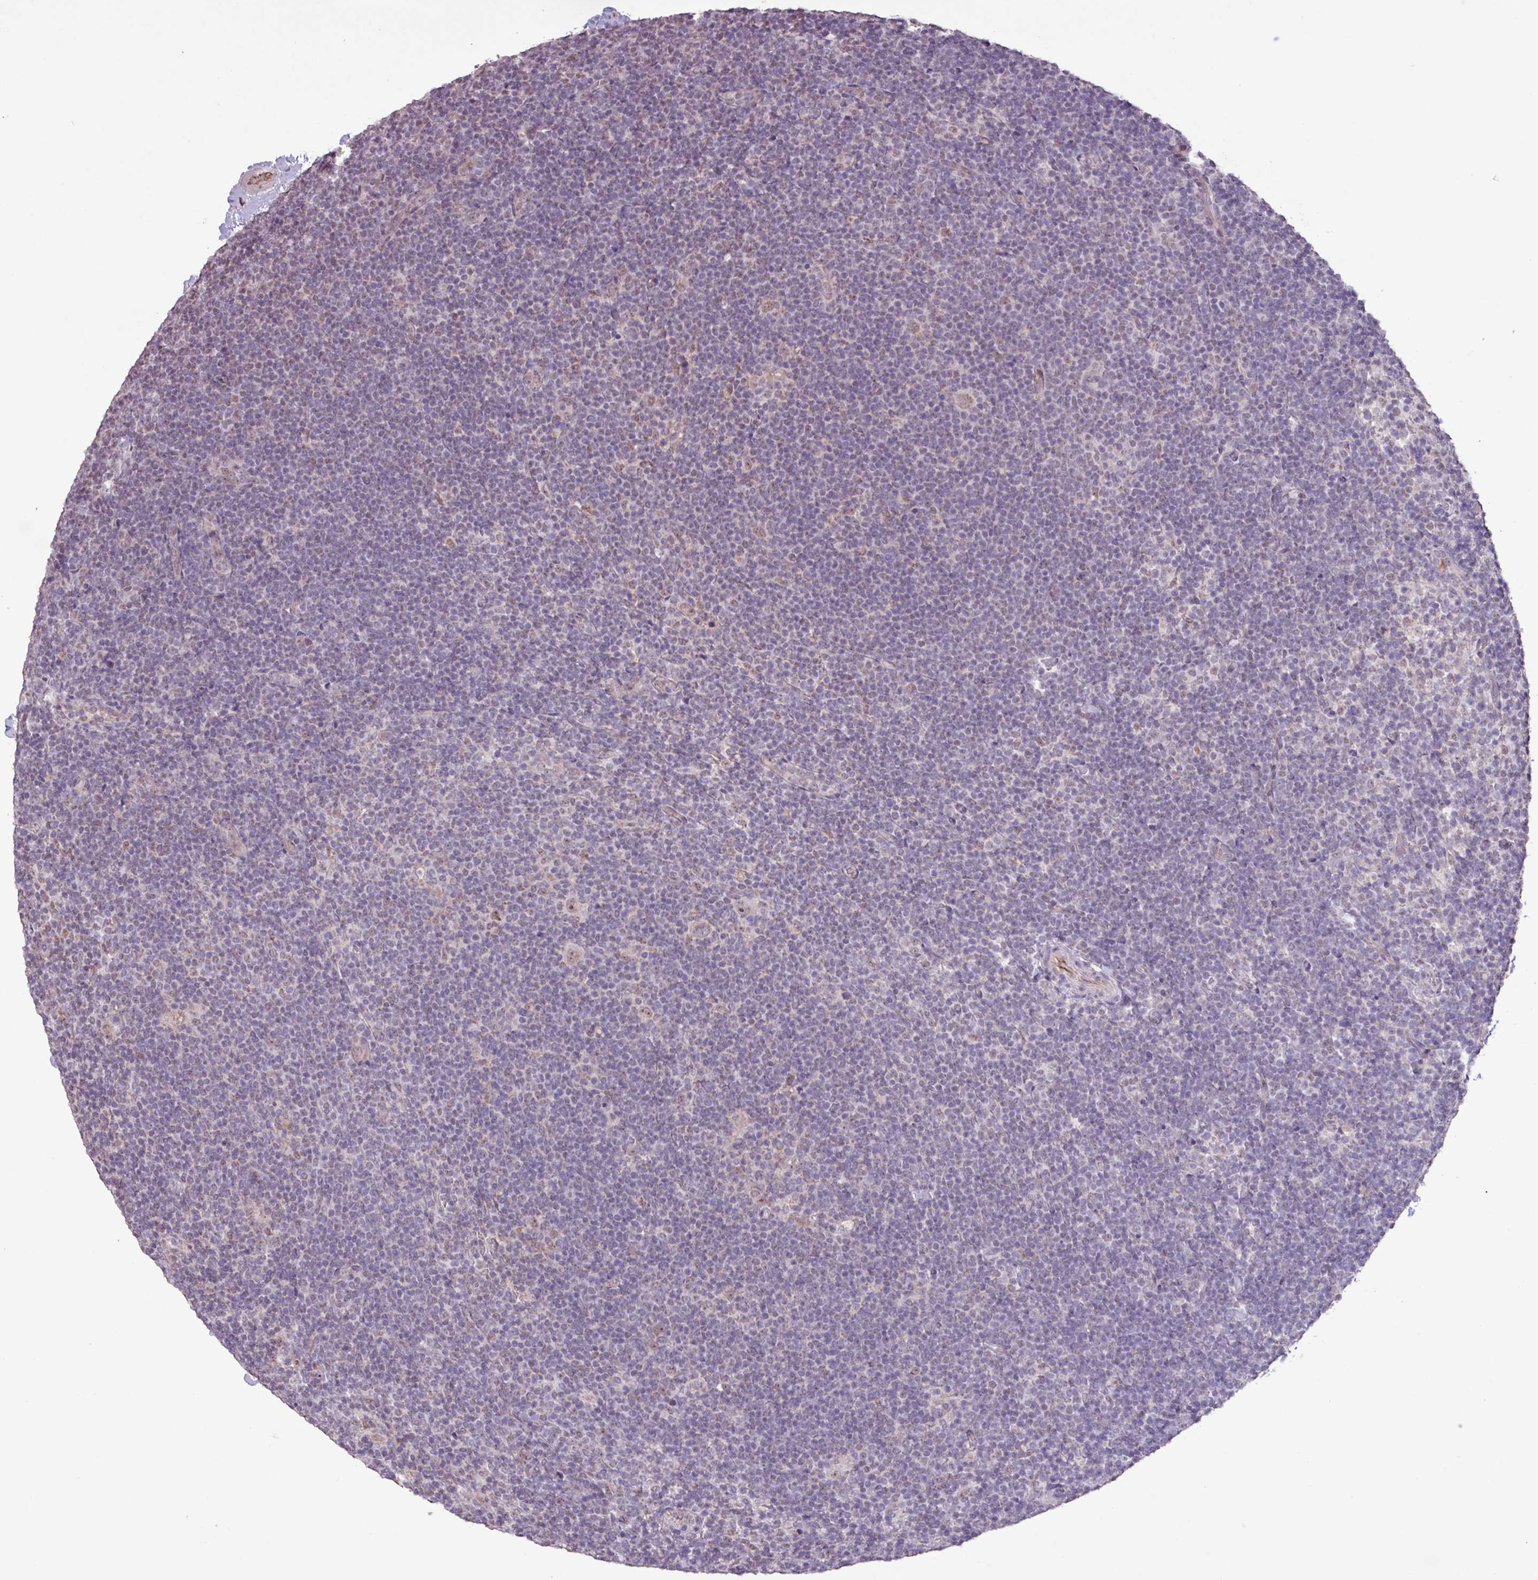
{"staining": {"intensity": "weak", "quantity": ">75%", "location": "cytoplasmic/membranous,nuclear"}, "tissue": "lymphoma", "cell_type": "Tumor cells", "image_type": "cancer", "snomed": [{"axis": "morphology", "description": "Hodgkin's disease, NOS"}, {"axis": "topography", "description": "Lymph node"}], "caption": "Protein staining of Hodgkin's disease tissue shows weak cytoplasmic/membranous and nuclear expression in approximately >75% of tumor cells. (Stains: DAB (3,3'-diaminobenzidine) in brown, nuclei in blue, Microscopy: brightfield microscopy at high magnification).", "gene": "L3MBTL3", "patient": {"sex": "female", "age": 57}}